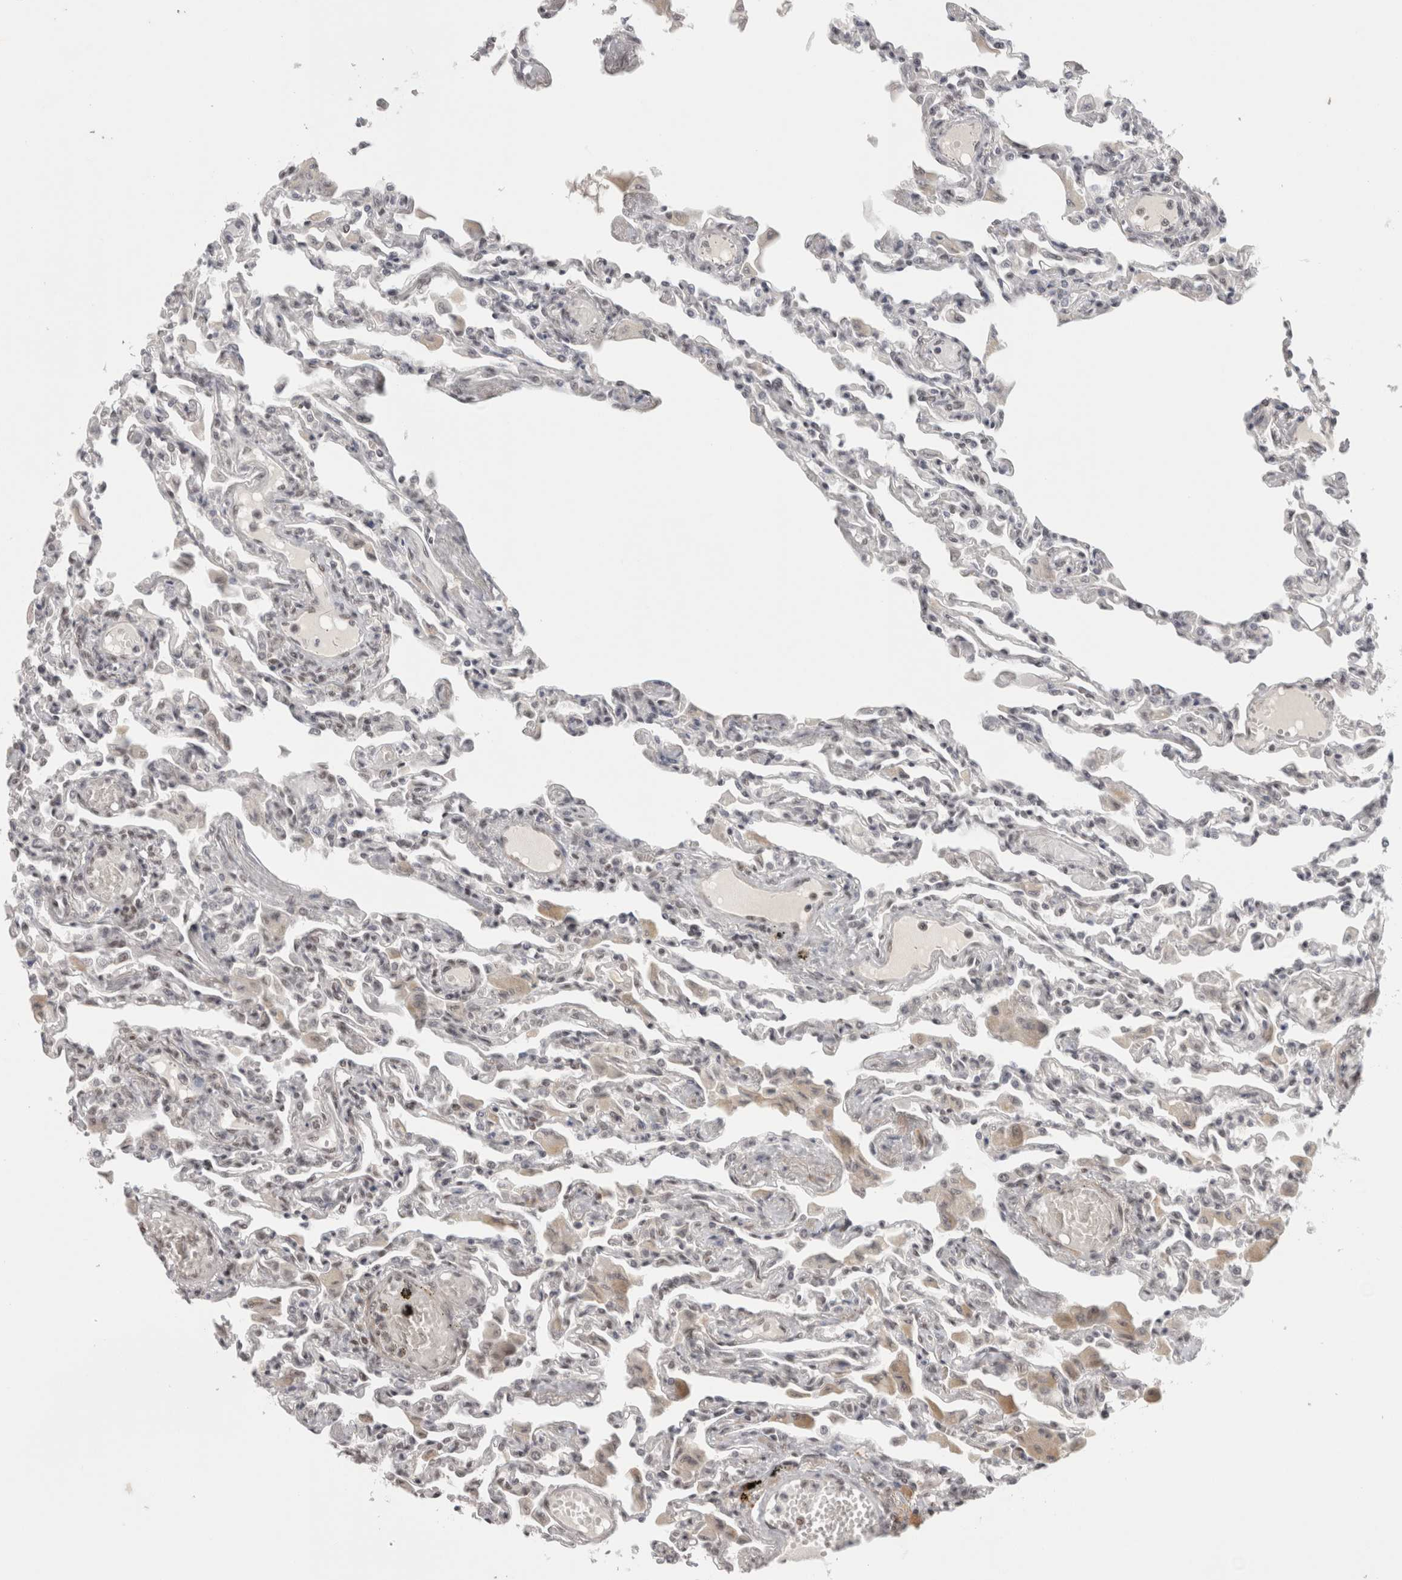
{"staining": {"intensity": "negative", "quantity": "none", "location": "none"}, "tissue": "lung", "cell_type": "Alveolar cells", "image_type": "normal", "snomed": [{"axis": "morphology", "description": "Normal tissue, NOS"}, {"axis": "topography", "description": "Bronchus"}, {"axis": "topography", "description": "Lung"}], "caption": "DAB immunohistochemical staining of unremarkable lung exhibits no significant expression in alveolar cells.", "gene": "ZNF830", "patient": {"sex": "female", "age": 49}}